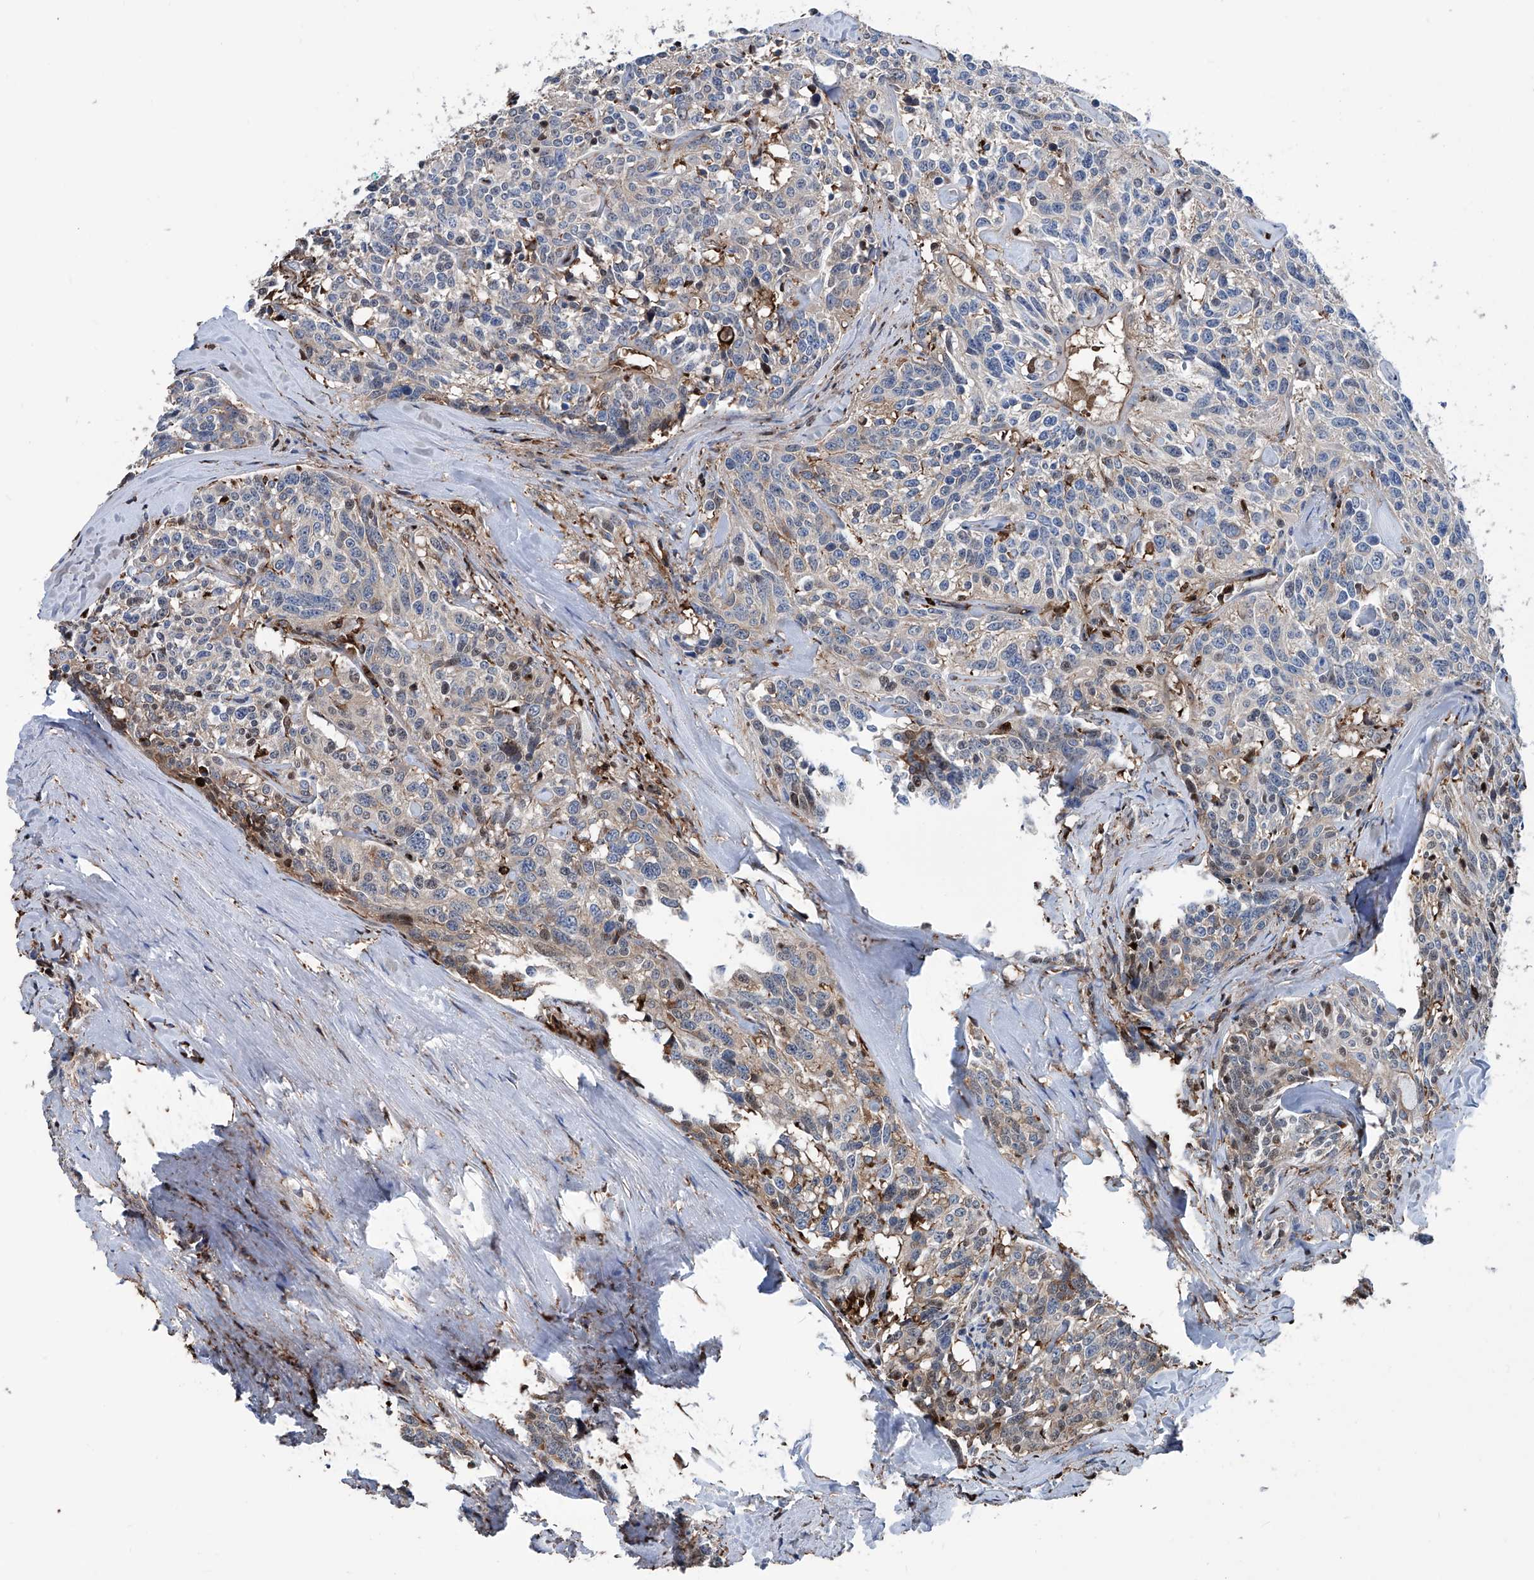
{"staining": {"intensity": "negative", "quantity": "none", "location": "none"}, "tissue": "carcinoid", "cell_type": "Tumor cells", "image_type": "cancer", "snomed": [{"axis": "morphology", "description": "Carcinoid, malignant, NOS"}, {"axis": "topography", "description": "Lung"}], "caption": "DAB (3,3'-diaminobenzidine) immunohistochemical staining of carcinoid (malignant) displays no significant expression in tumor cells. (DAB (3,3'-diaminobenzidine) IHC visualized using brightfield microscopy, high magnification).", "gene": "ZNF484", "patient": {"sex": "female", "age": 46}}